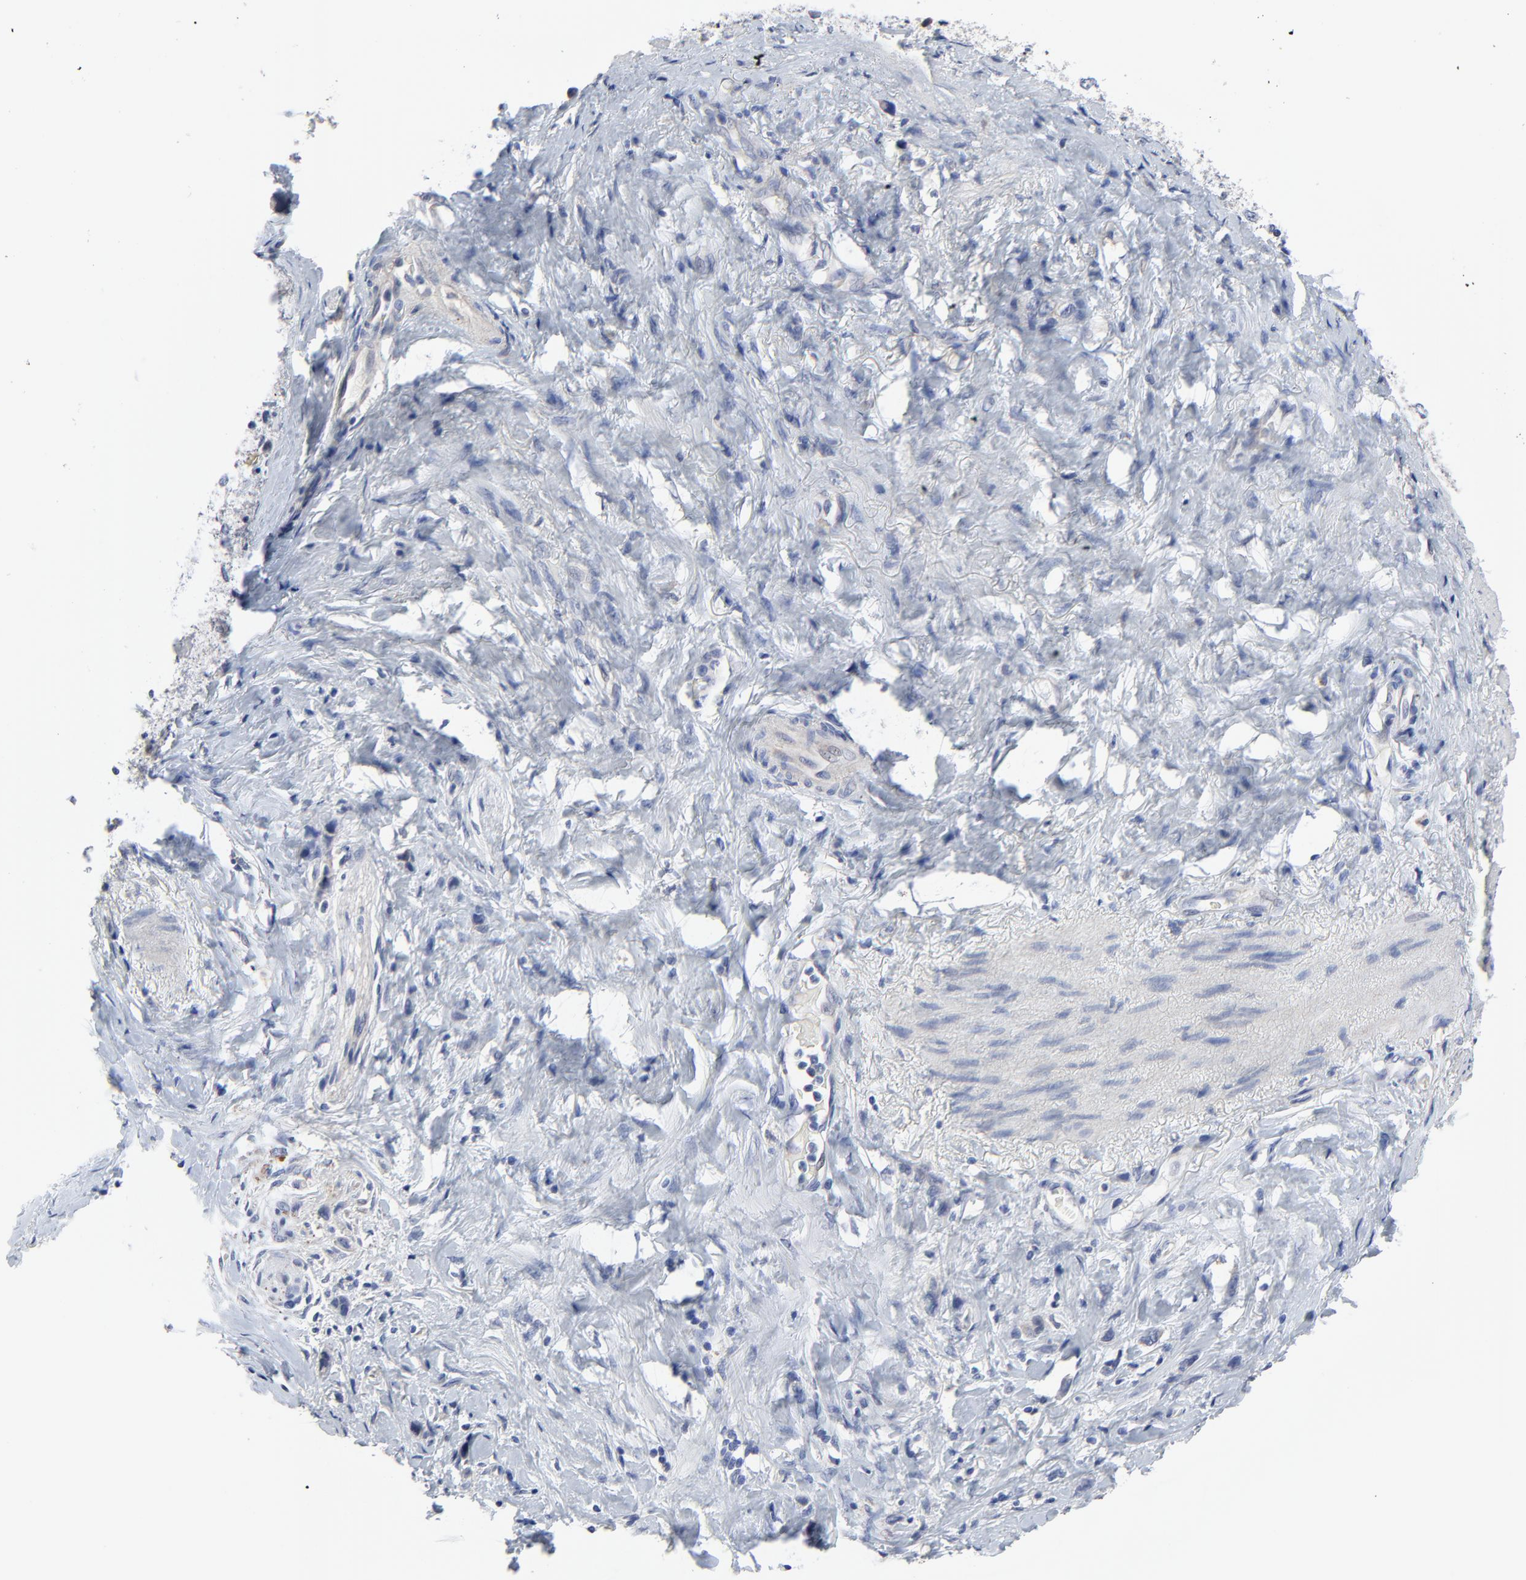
{"staining": {"intensity": "weak", "quantity": "<25%", "location": "cytoplasmic/membranous"}, "tissue": "stomach cancer", "cell_type": "Tumor cells", "image_type": "cancer", "snomed": [{"axis": "morphology", "description": "Normal tissue, NOS"}, {"axis": "morphology", "description": "Adenocarcinoma, NOS"}, {"axis": "morphology", "description": "Adenocarcinoma, High grade"}, {"axis": "topography", "description": "Stomach, upper"}, {"axis": "topography", "description": "Stomach"}], "caption": "Immunohistochemical staining of human adenocarcinoma (stomach) shows no significant staining in tumor cells.", "gene": "DHRSX", "patient": {"sex": "female", "age": 65}}